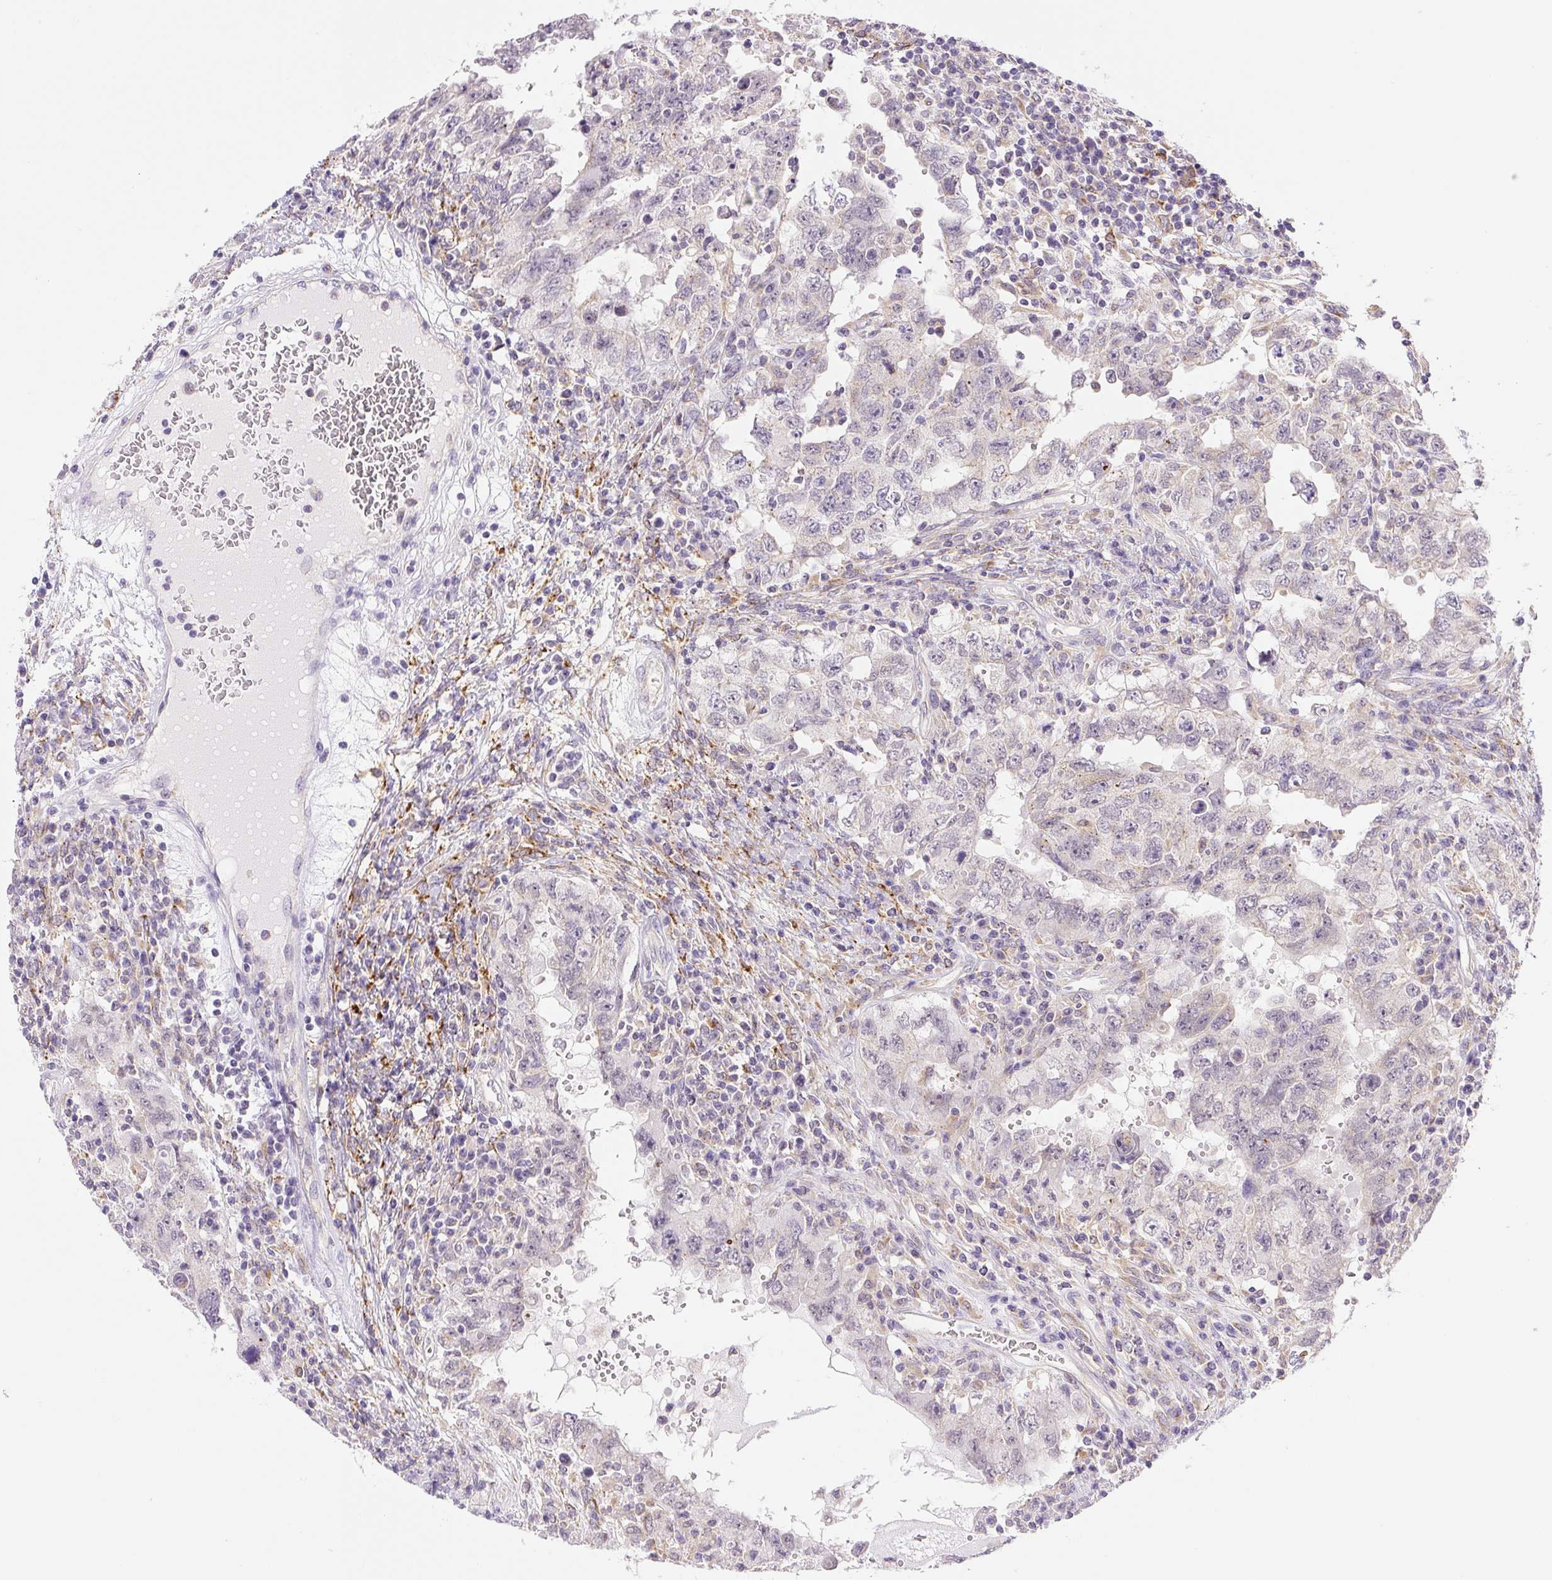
{"staining": {"intensity": "negative", "quantity": "none", "location": "none"}, "tissue": "testis cancer", "cell_type": "Tumor cells", "image_type": "cancer", "snomed": [{"axis": "morphology", "description": "Carcinoma, Embryonal, NOS"}, {"axis": "topography", "description": "Testis"}], "caption": "Embryonal carcinoma (testis) was stained to show a protein in brown. There is no significant positivity in tumor cells.", "gene": "PLA2G4A", "patient": {"sex": "male", "age": 26}}